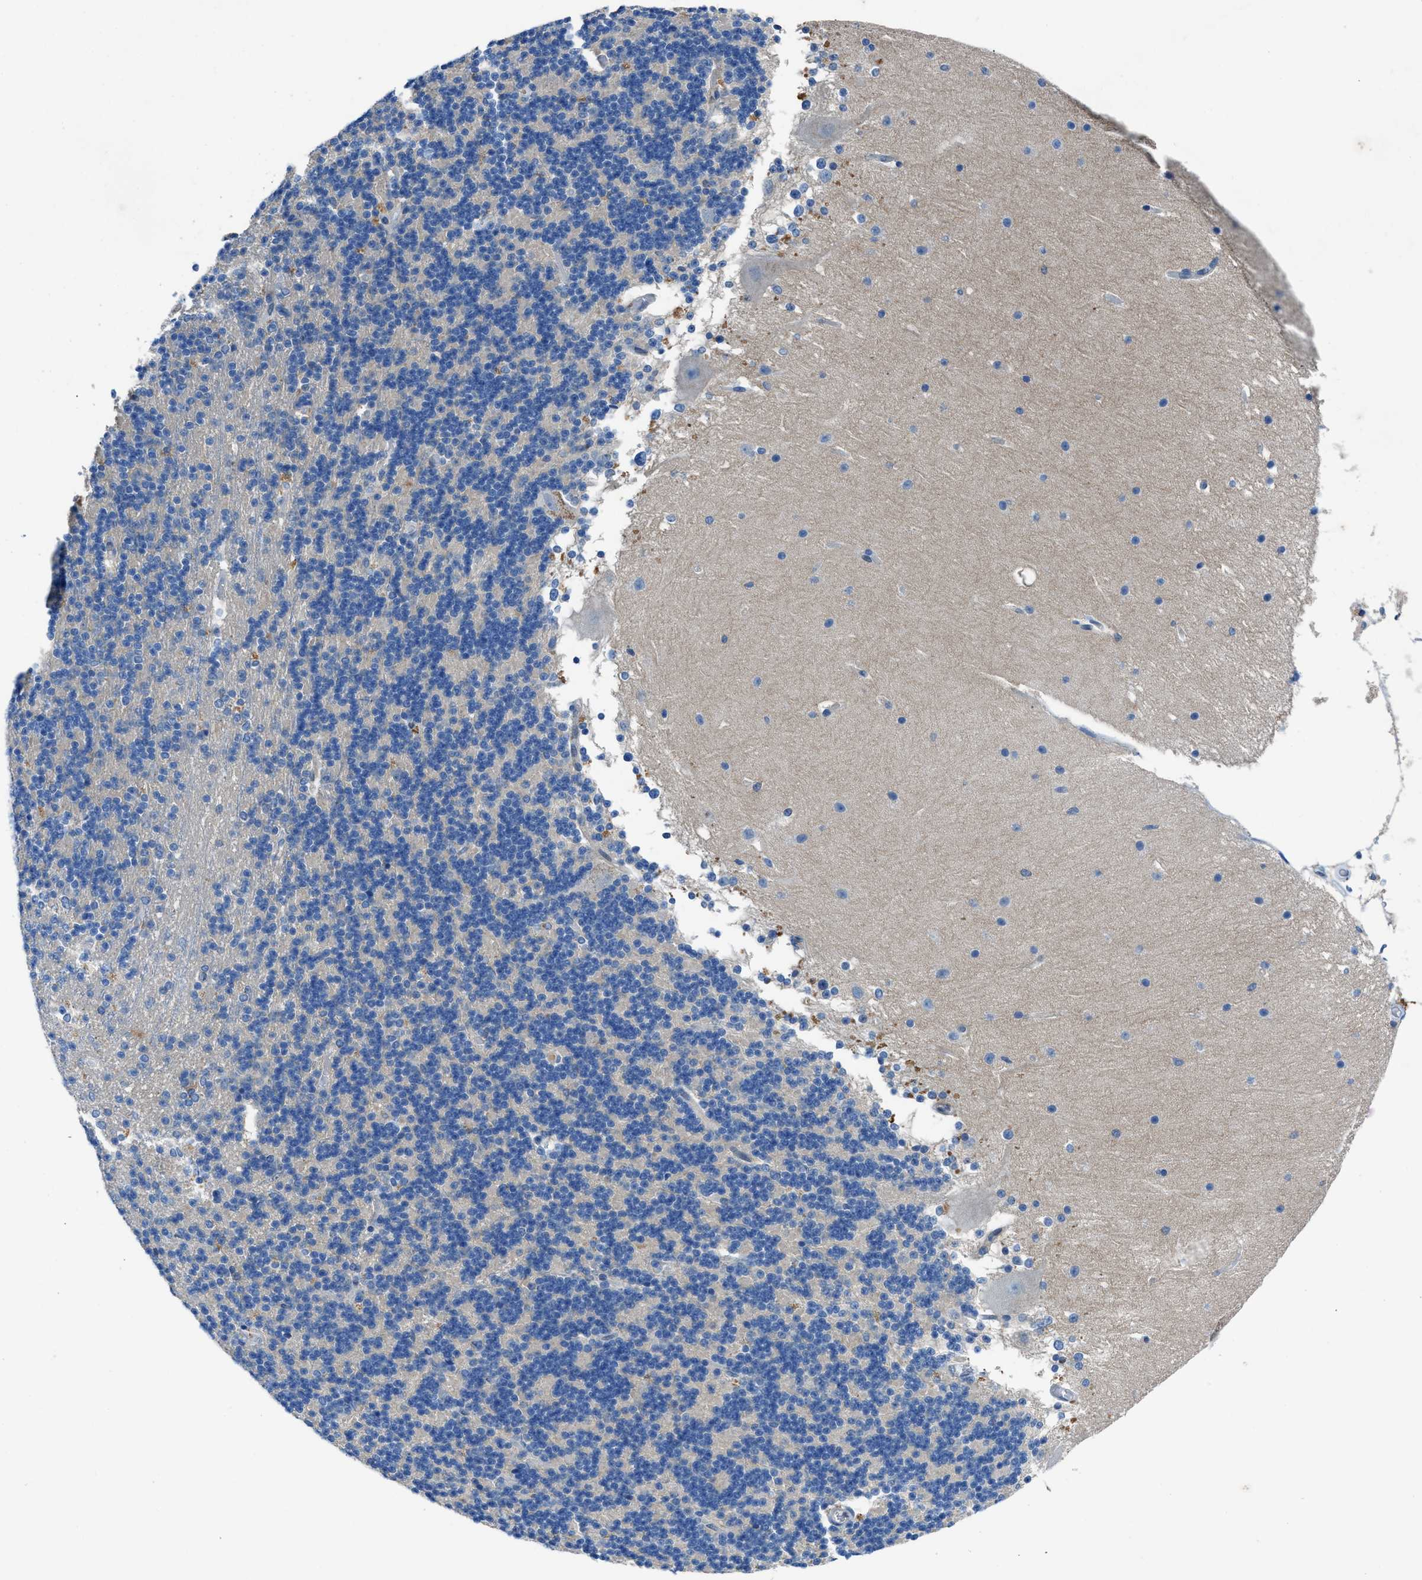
{"staining": {"intensity": "negative", "quantity": "none", "location": "none"}, "tissue": "cerebellum", "cell_type": "Cells in granular layer", "image_type": "normal", "snomed": [{"axis": "morphology", "description": "Normal tissue, NOS"}, {"axis": "topography", "description": "Cerebellum"}], "caption": "IHC photomicrograph of normal human cerebellum stained for a protein (brown), which reveals no staining in cells in granular layer.", "gene": "PTGFRN", "patient": {"sex": "female", "age": 19}}